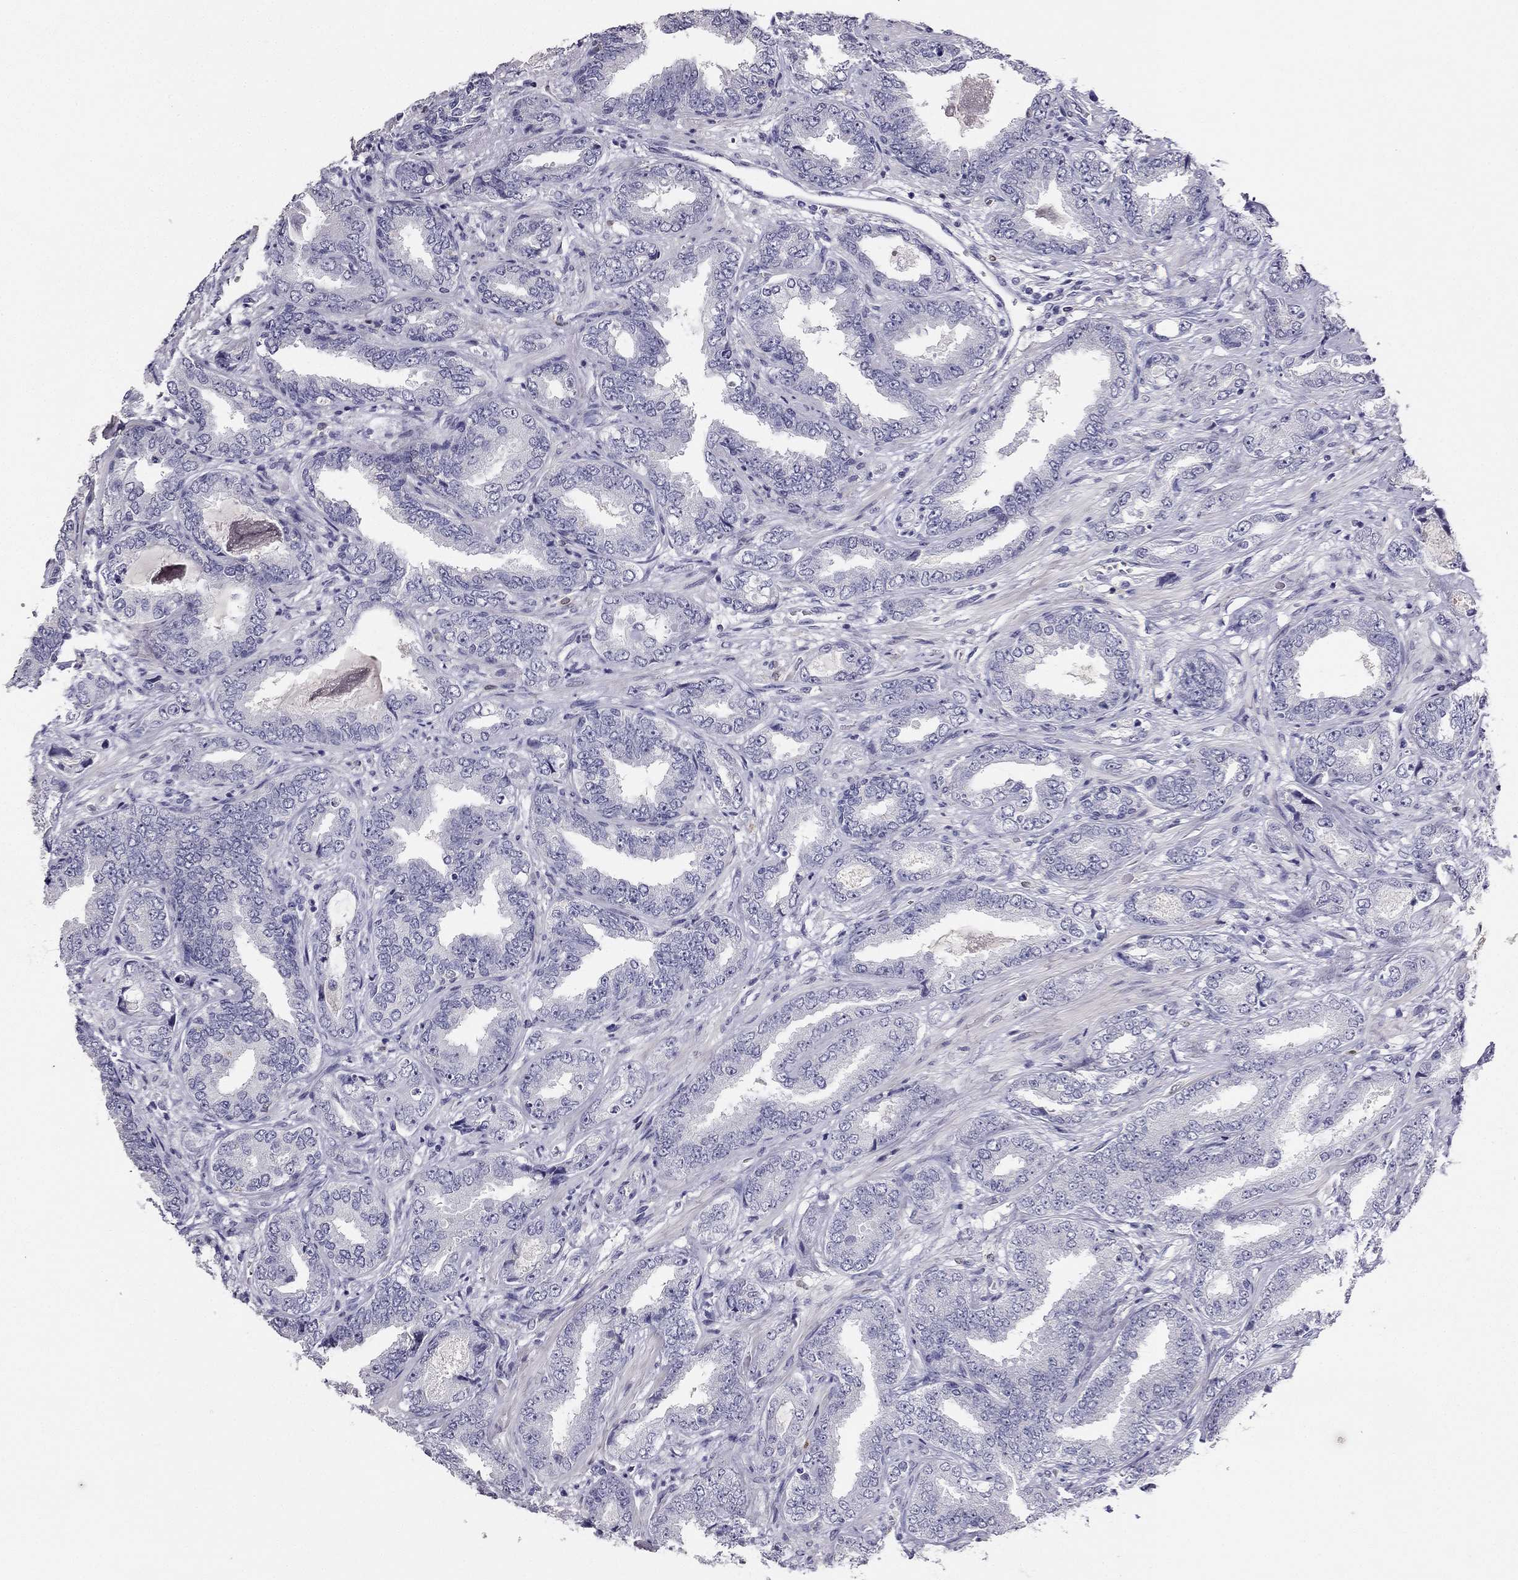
{"staining": {"intensity": "negative", "quantity": "none", "location": "none"}, "tissue": "prostate cancer", "cell_type": "Tumor cells", "image_type": "cancer", "snomed": [{"axis": "morphology", "description": "Adenocarcinoma, Low grade"}, {"axis": "topography", "description": "Prostate"}], "caption": "Immunohistochemistry photomicrograph of prostate low-grade adenocarcinoma stained for a protein (brown), which reveals no expression in tumor cells.", "gene": "CALB2", "patient": {"sex": "male", "age": 68}}